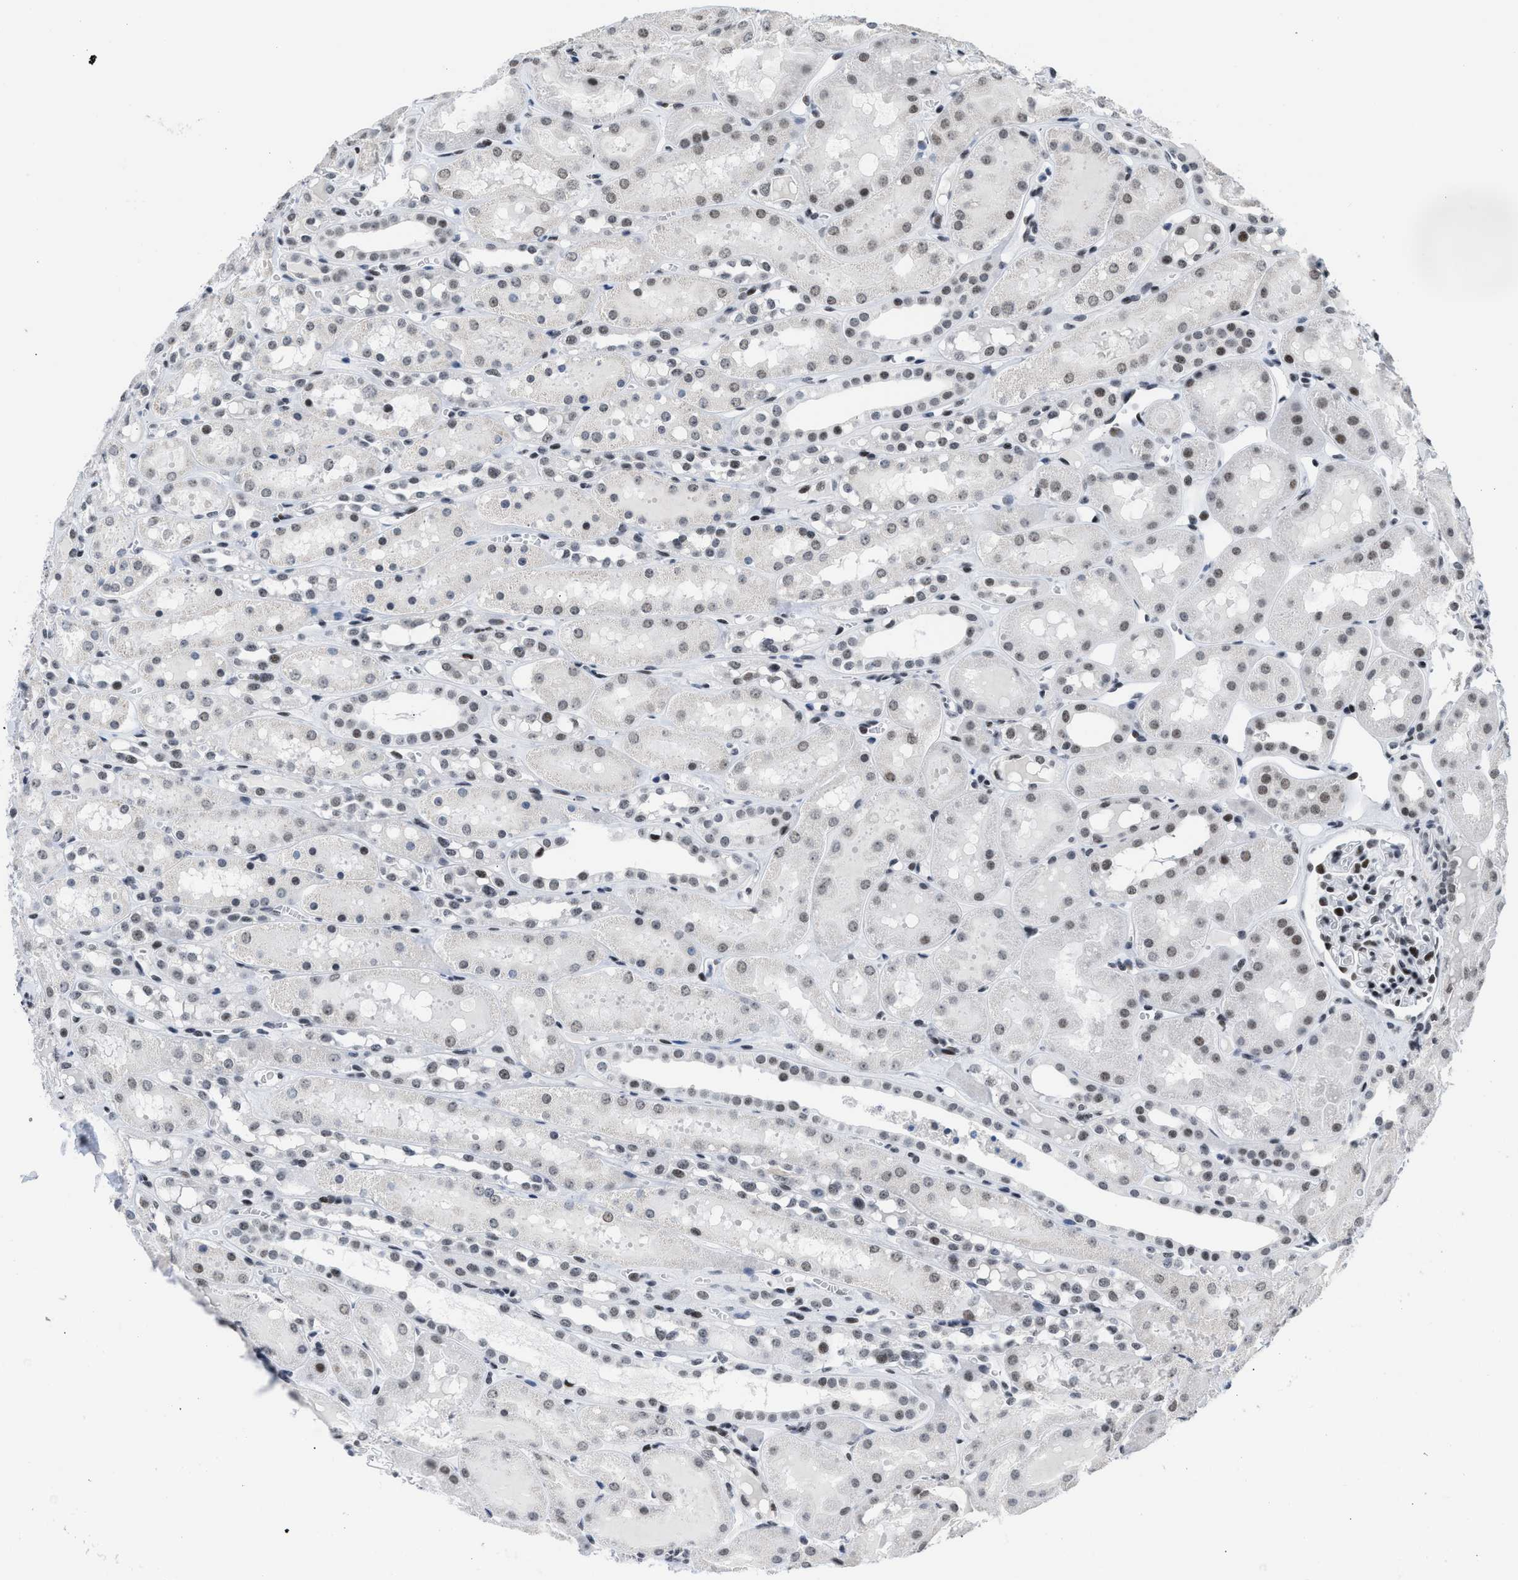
{"staining": {"intensity": "moderate", "quantity": "25%-75%", "location": "nuclear"}, "tissue": "kidney", "cell_type": "Cells in glomeruli", "image_type": "normal", "snomed": [{"axis": "morphology", "description": "Normal tissue, NOS"}, {"axis": "topography", "description": "Kidney"}, {"axis": "topography", "description": "Urinary bladder"}], "caption": "There is medium levels of moderate nuclear positivity in cells in glomeruli of unremarkable kidney, as demonstrated by immunohistochemical staining (brown color).", "gene": "TERF2IP", "patient": {"sex": "male", "age": 16}}